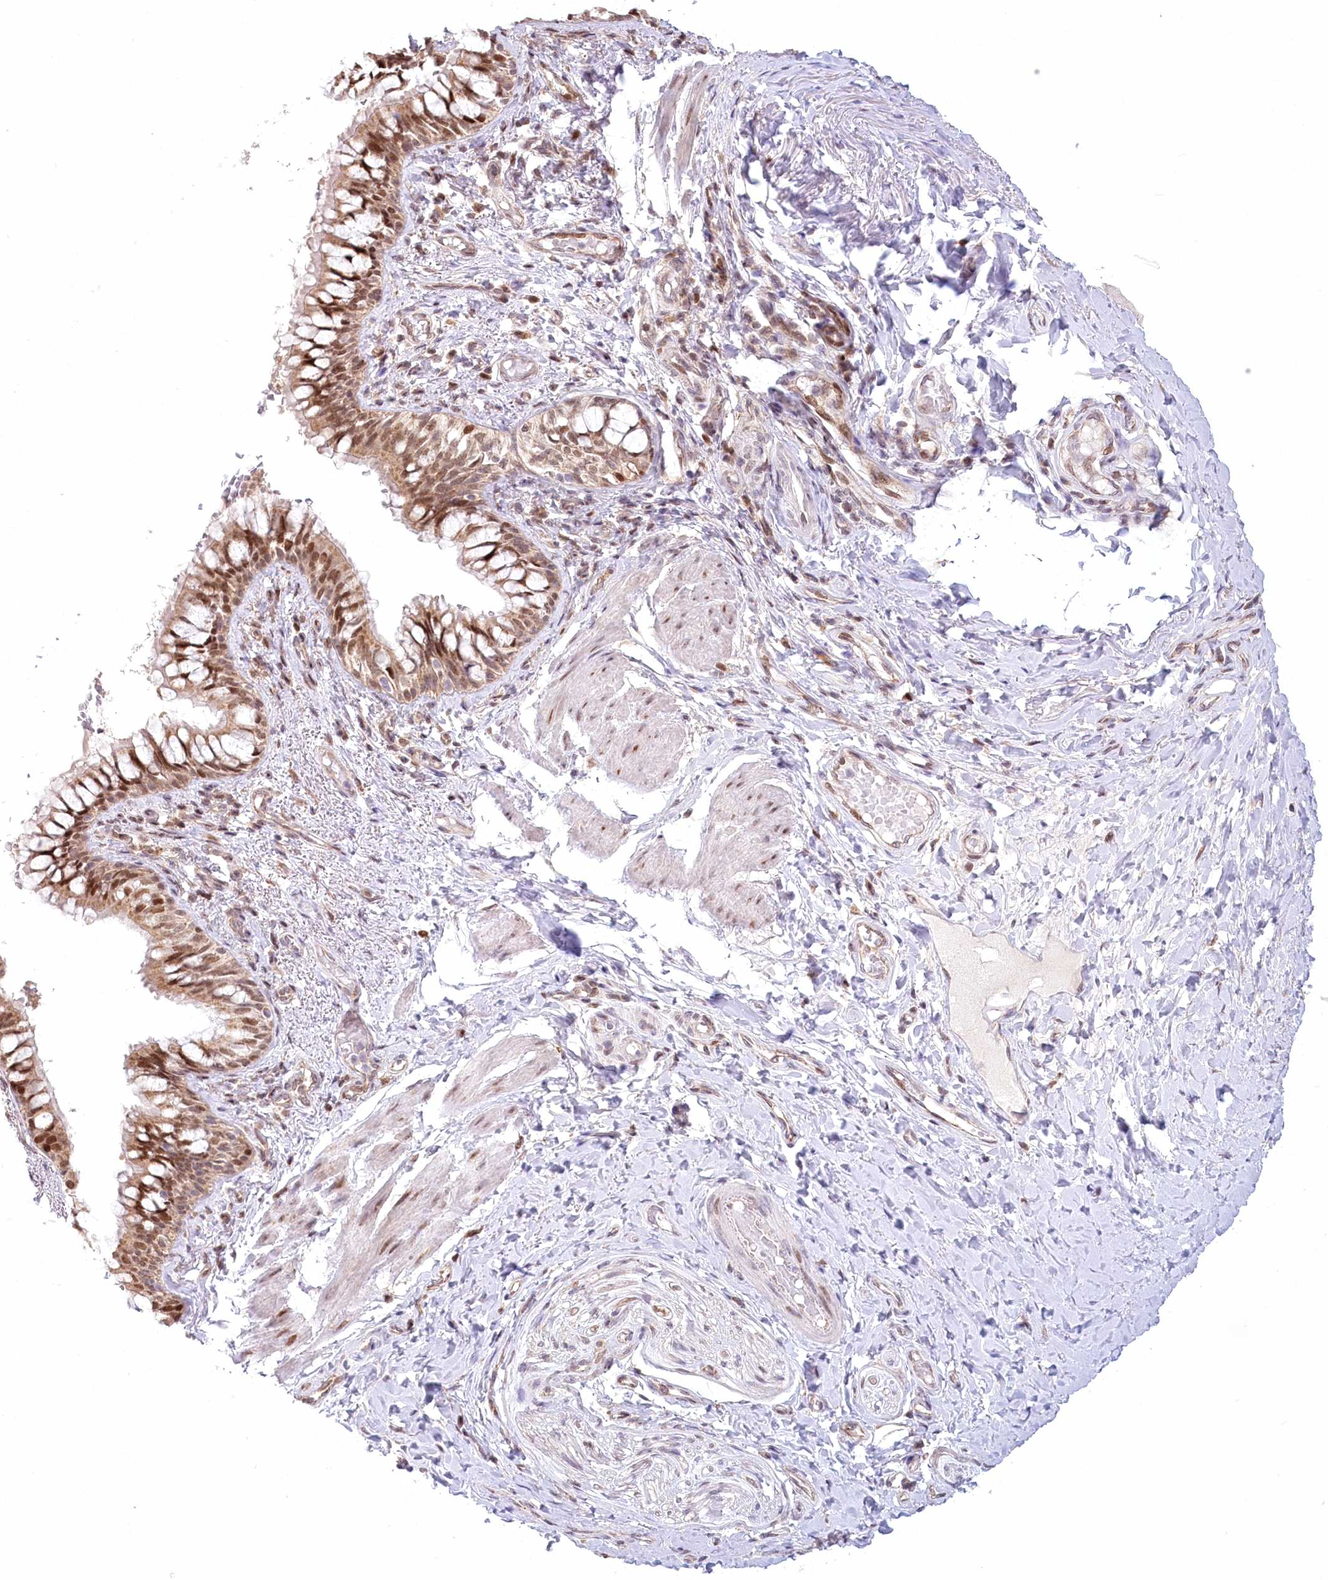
{"staining": {"intensity": "moderate", "quantity": ">75%", "location": "cytoplasmic/membranous,nuclear"}, "tissue": "bronchus", "cell_type": "Respiratory epithelial cells", "image_type": "normal", "snomed": [{"axis": "morphology", "description": "Normal tissue, NOS"}, {"axis": "topography", "description": "Cartilage tissue"}, {"axis": "topography", "description": "Bronchus"}], "caption": "Bronchus stained with IHC demonstrates moderate cytoplasmic/membranous,nuclear expression in approximately >75% of respiratory epithelial cells. The staining is performed using DAB (3,3'-diaminobenzidine) brown chromogen to label protein expression. The nuclei are counter-stained blue using hematoxylin.", "gene": "PYURF", "patient": {"sex": "female", "age": 36}}